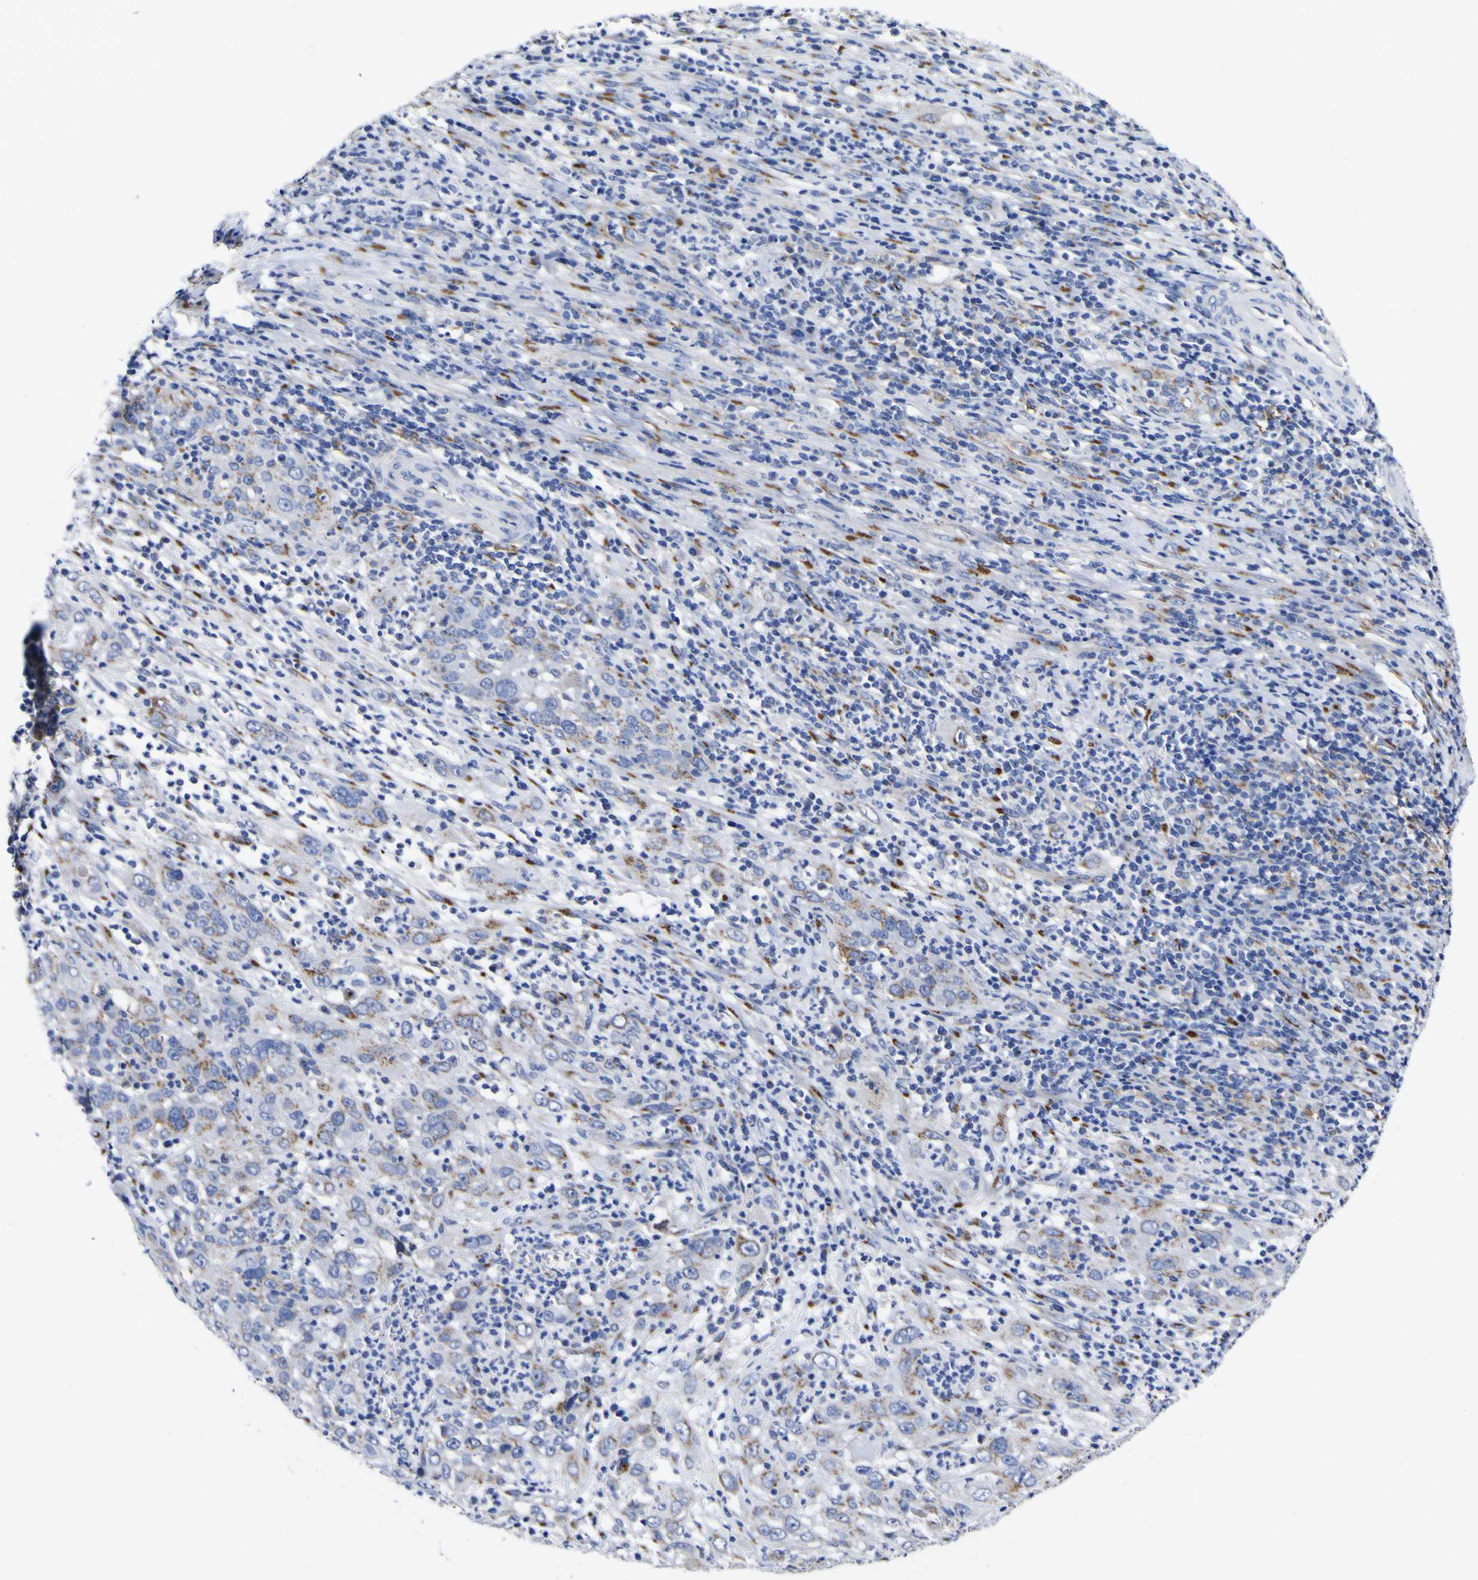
{"staining": {"intensity": "moderate", "quantity": "25%-75%", "location": "cytoplasmic/membranous"}, "tissue": "cervical cancer", "cell_type": "Tumor cells", "image_type": "cancer", "snomed": [{"axis": "morphology", "description": "Squamous cell carcinoma, NOS"}, {"axis": "topography", "description": "Cervix"}], "caption": "IHC image of neoplastic tissue: cervical cancer stained using IHC demonstrates medium levels of moderate protein expression localized specifically in the cytoplasmic/membranous of tumor cells, appearing as a cytoplasmic/membranous brown color.", "gene": "GOLM1", "patient": {"sex": "female", "age": 32}}